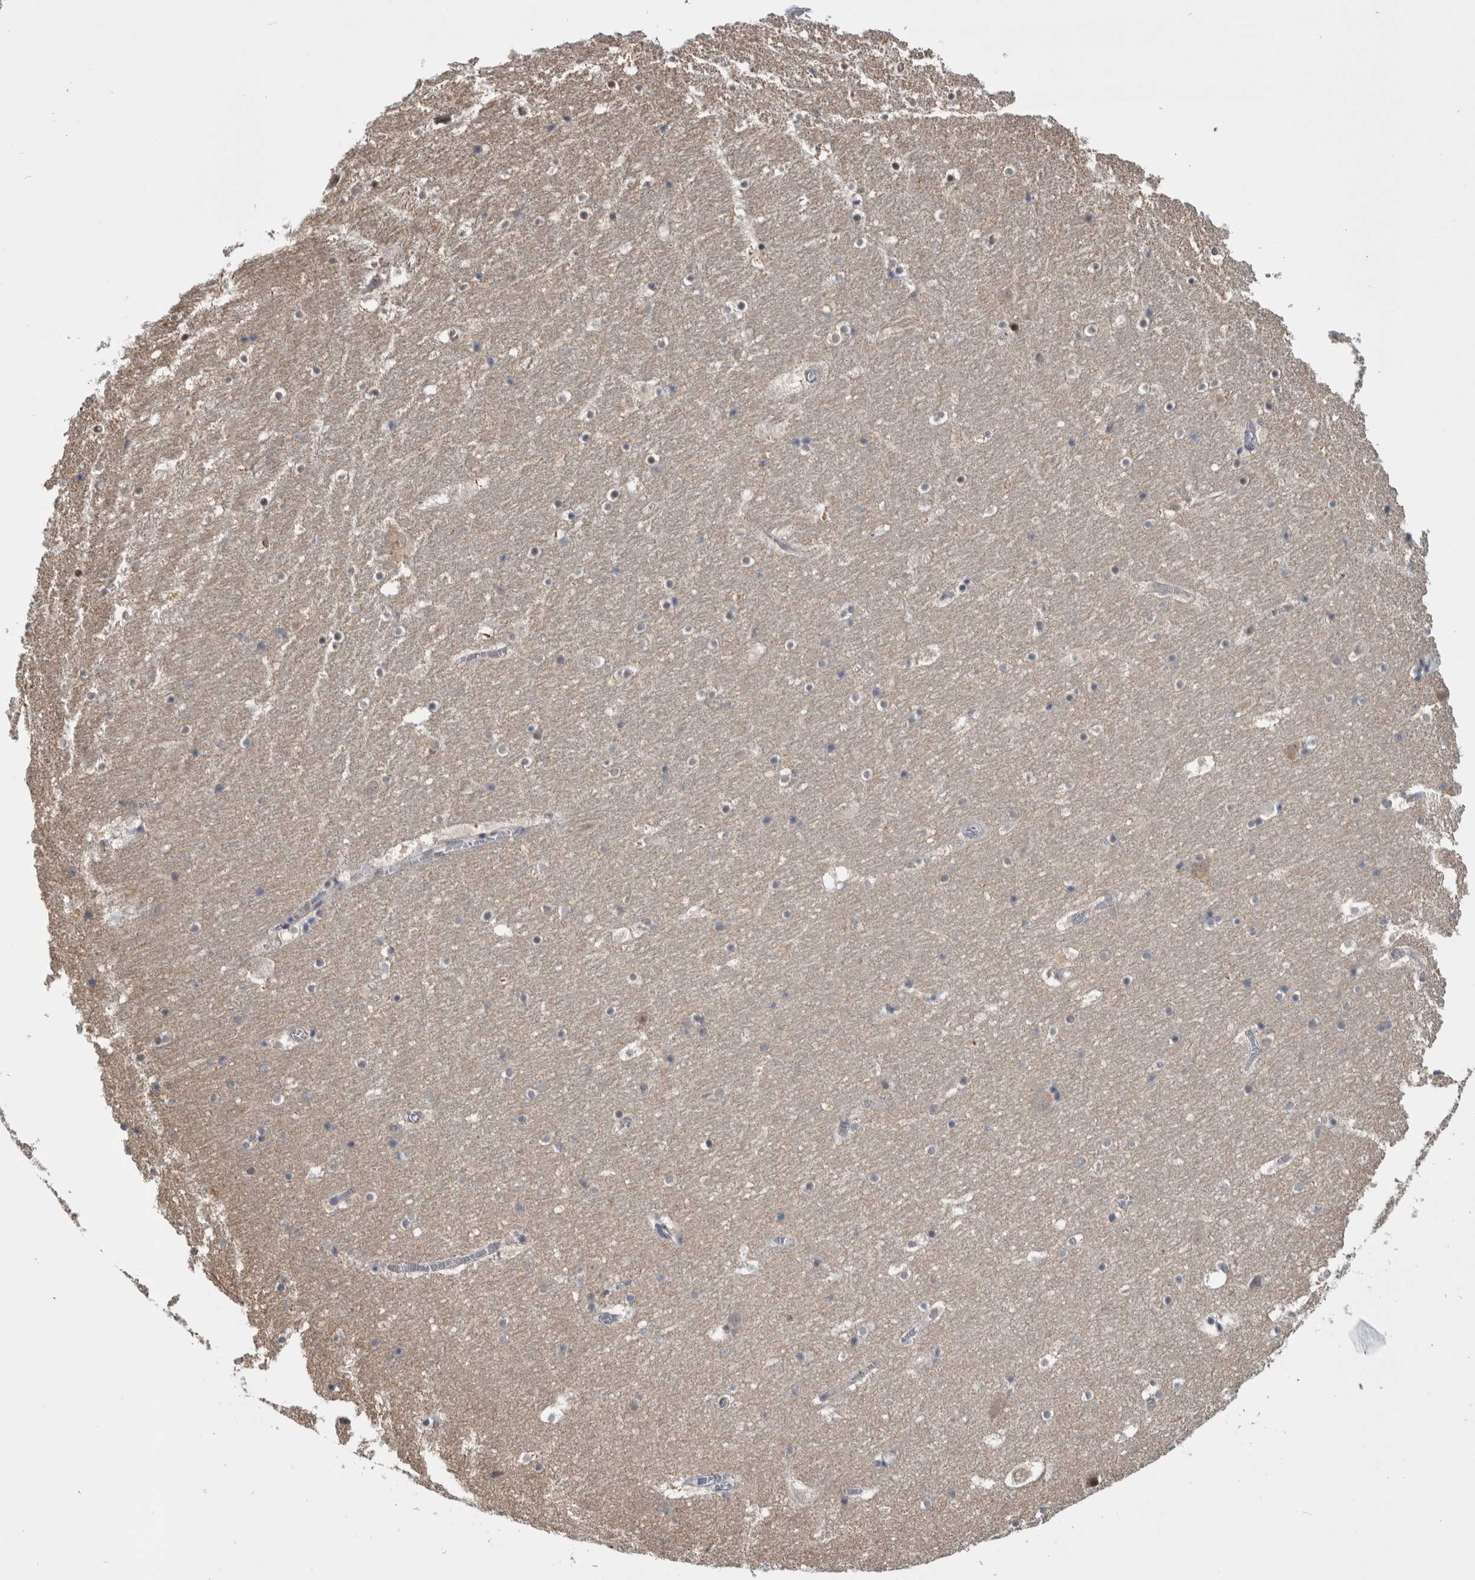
{"staining": {"intensity": "negative", "quantity": "none", "location": "none"}, "tissue": "hippocampus", "cell_type": "Glial cells", "image_type": "normal", "snomed": [{"axis": "morphology", "description": "Normal tissue, NOS"}, {"axis": "topography", "description": "Hippocampus"}], "caption": "A high-resolution photomicrograph shows IHC staining of normal hippocampus, which demonstrates no significant expression in glial cells.", "gene": "PTPA", "patient": {"sex": "male", "age": 45}}